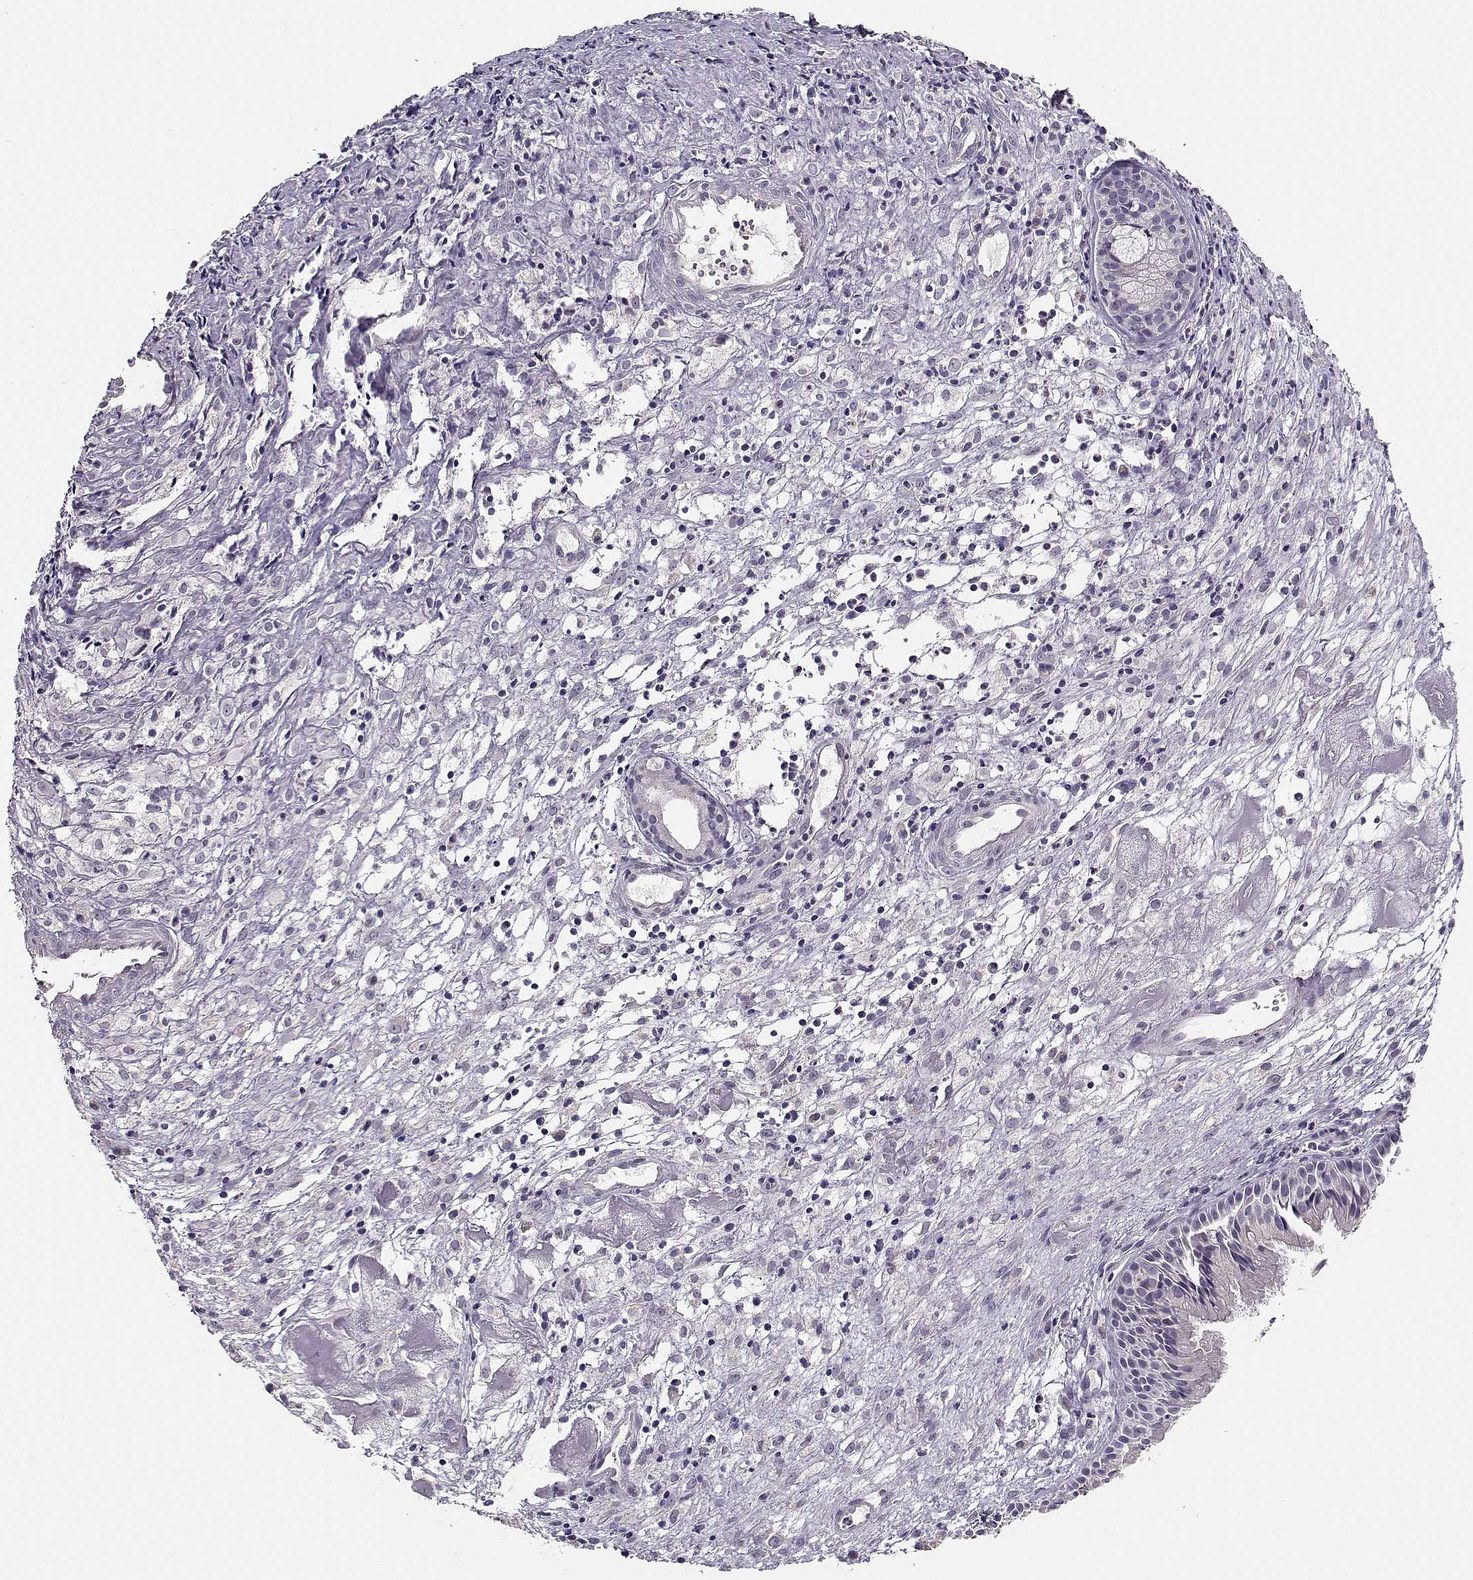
{"staining": {"intensity": "negative", "quantity": "none", "location": "none"}, "tissue": "nasopharynx", "cell_type": "Respiratory epithelial cells", "image_type": "normal", "snomed": [{"axis": "morphology", "description": "Normal tissue, NOS"}, {"axis": "topography", "description": "Nasopharynx"}], "caption": "High power microscopy micrograph of an immunohistochemistry (IHC) micrograph of unremarkable nasopharynx, revealing no significant staining in respiratory epithelial cells. (Stains: DAB IHC with hematoxylin counter stain, Microscopy: brightfield microscopy at high magnification).", "gene": "TMEM145", "patient": {"sex": "male", "age": 83}}